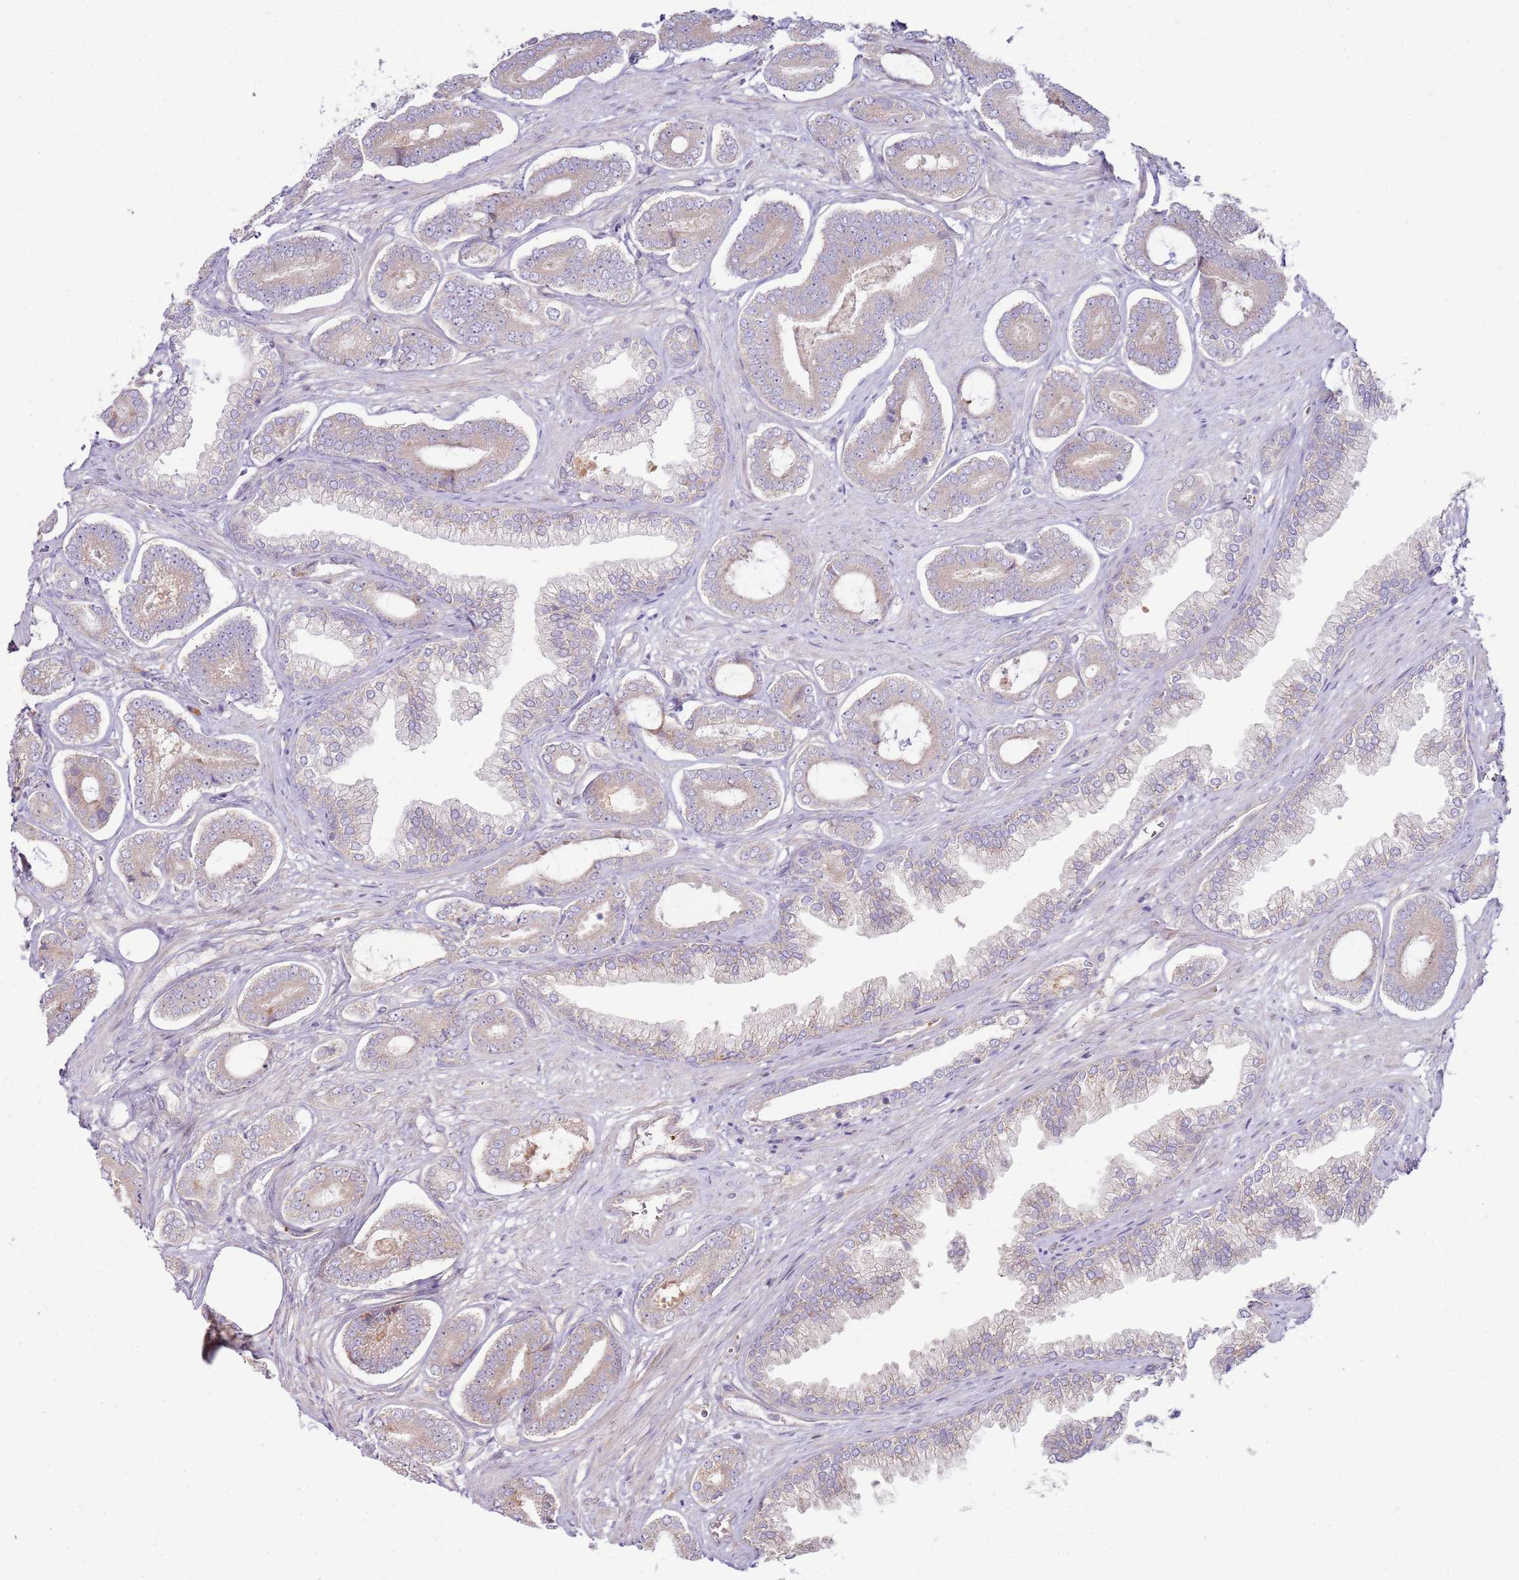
{"staining": {"intensity": "weak", "quantity": "25%-75%", "location": "cytoplasmic/membranous"}, "tissue": "prostate cancer", "cell_type": "Tumor cells", "image_type": "cancer", "snomed": [{"axis": "morphology", "description": "Adenocarcinoma, NOS"}, {"axis": "topography", "description": "Prostate and seminal vesicle, NOS"}], "caption": "Approximately 25%-75% of tumor cells in human prostate cancer demonstrate weak cytoplasmic/membranous protein staining as visualized by brown immunohistochemical staining.", "gene": "EMC1", "patient": {"sex": "male", "age": 76}}